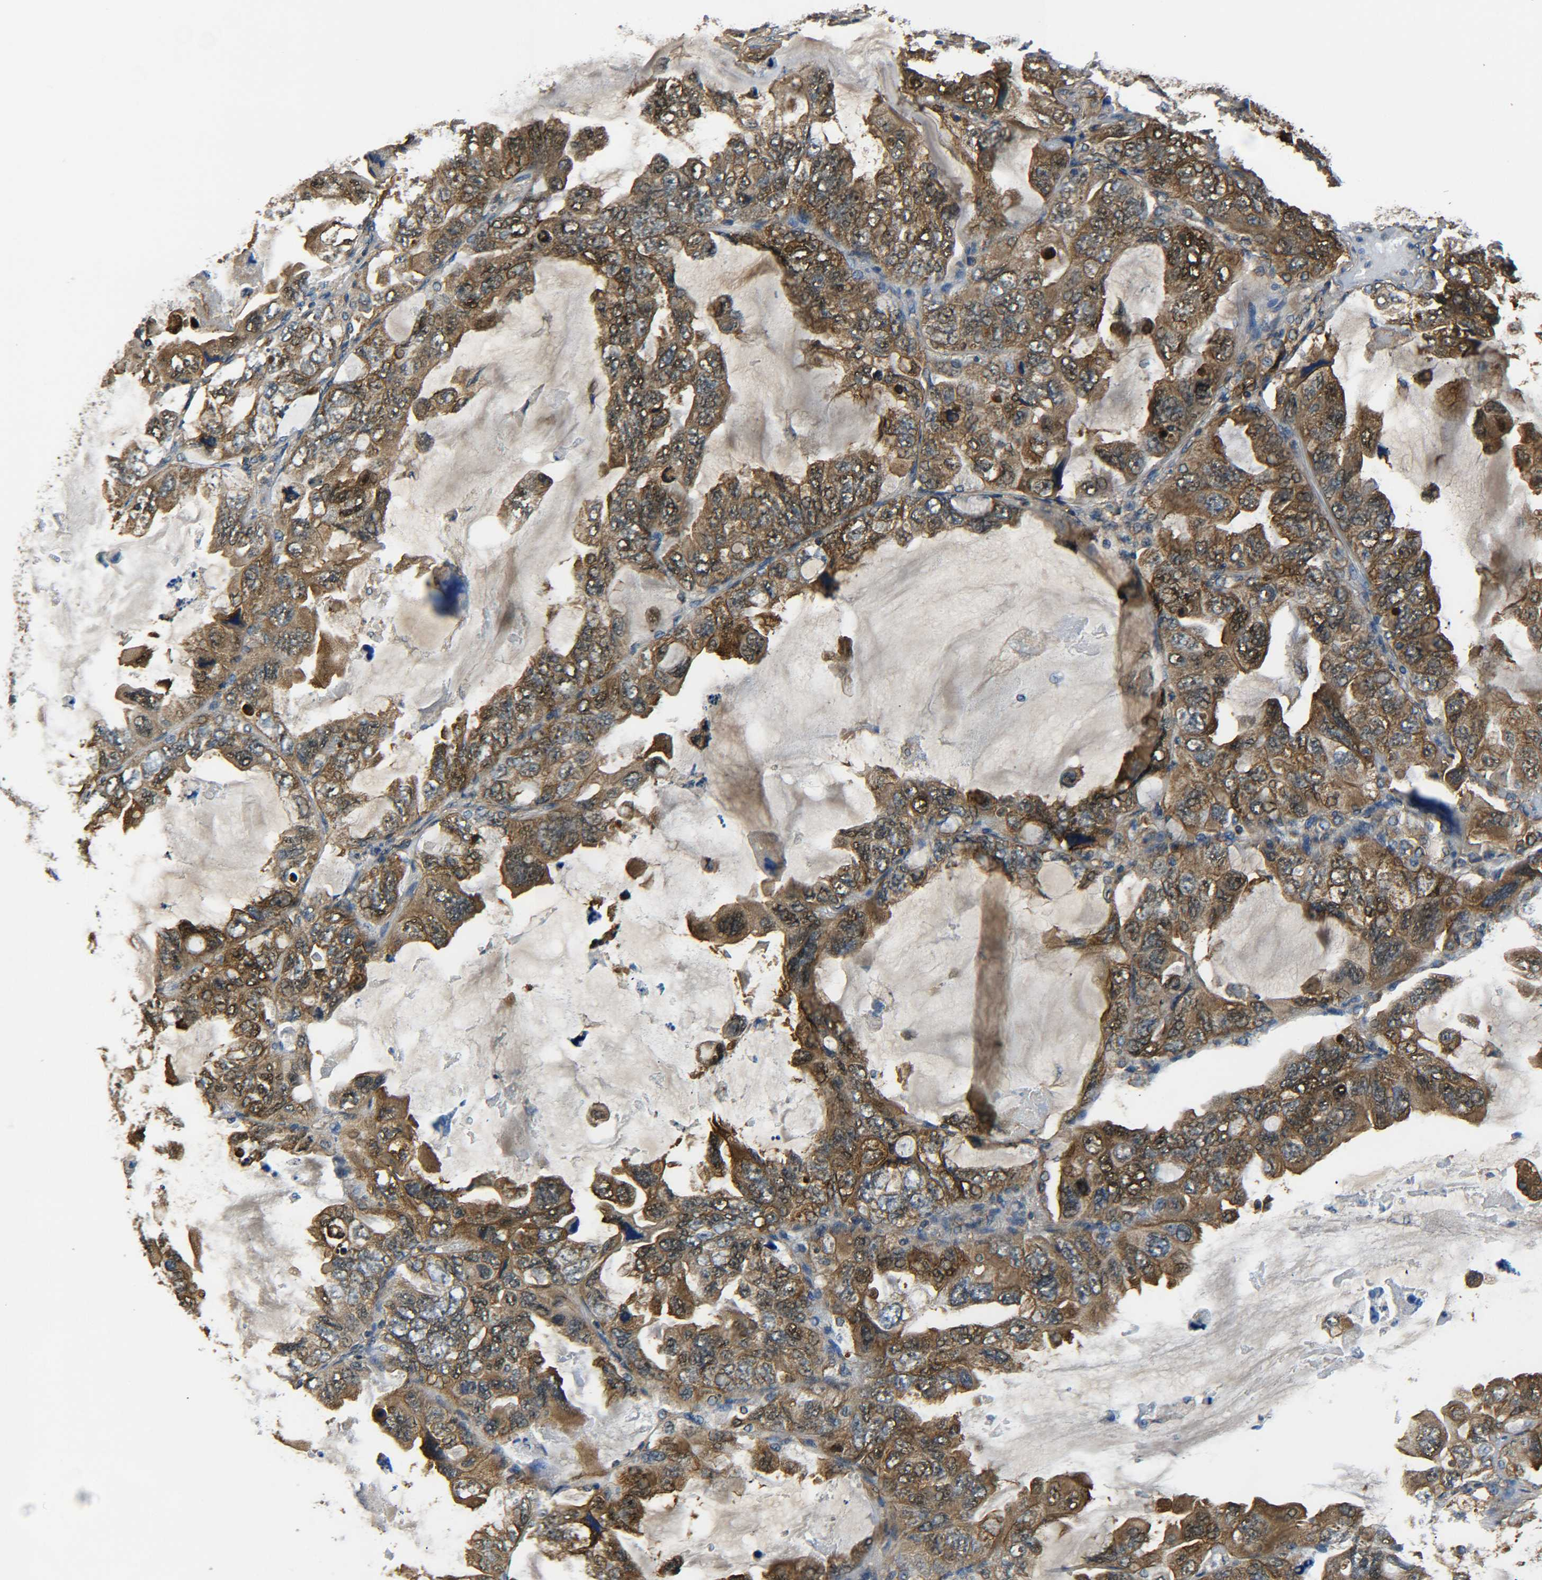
{"staining": {"intensity": "moderate", "quantity": ">75%", "location": "cytoplasmic/membranous"}, "tissue": "lung cancer", "cell_type": "Tumor cells", "image_type": "cancer", "snomed": [{"axis": "morphology", "description": "Squamous cell carcinoma, NOS"}, {"axis": "topography", "description": "Lung"}], "caption": "Protein staining of lung cancer tissue reveals moderate cytoplasmic/membranous expression in about >75% of tumor cells. (DAB IHC with brightfield microscopy, high magnification).", "gene": "PREB", "patient": {"sex": "female", "age": 73}}